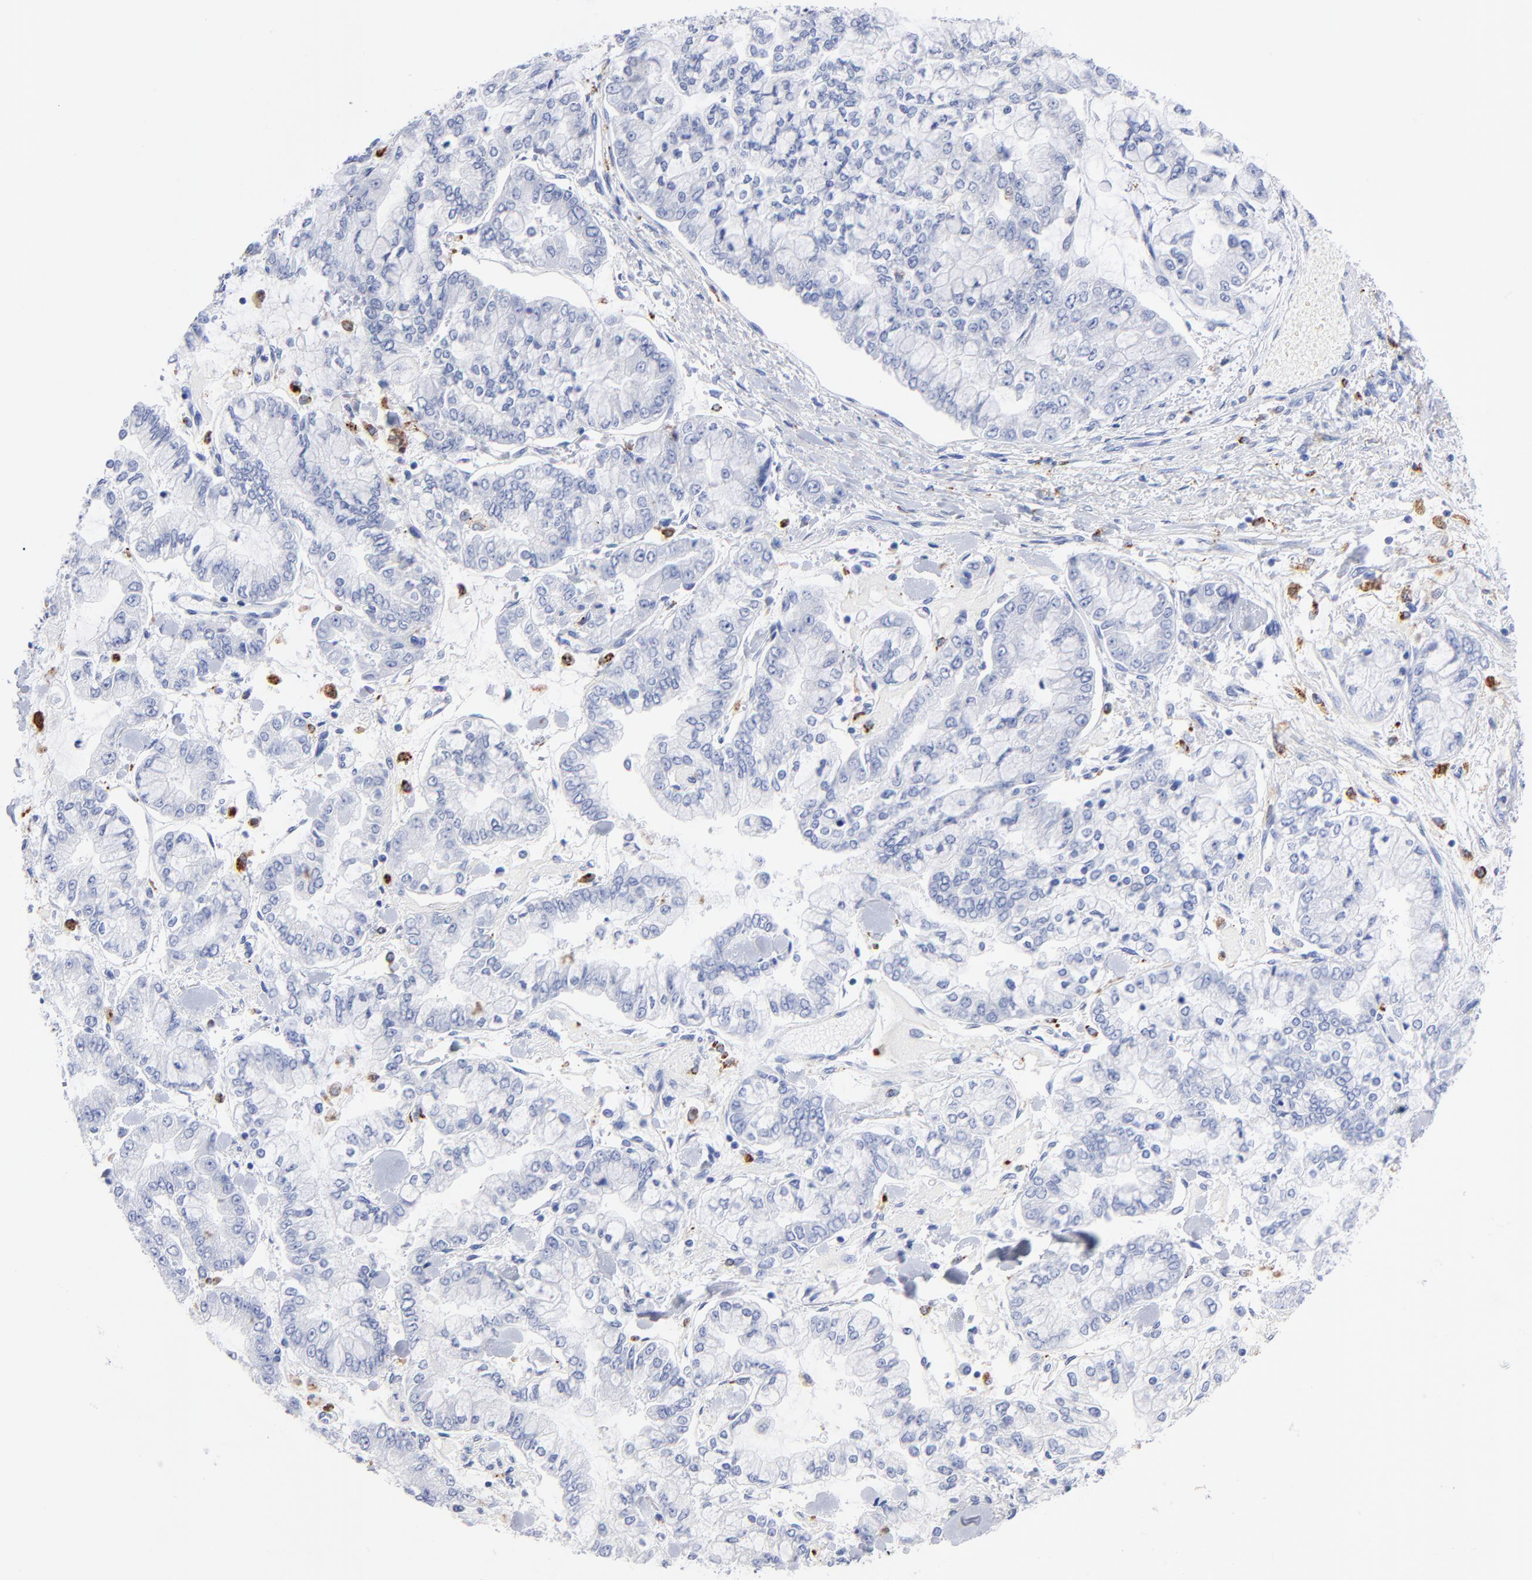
{"staining": {"intensity": "negative", "quantity": "none", "location": "none"}, "tissue": "stomach cancer", "cell_type": "Tumor cells", "image_type": "cancer", "snomed": [{"axis": "morphology", "description": "Normal tissue, NOS"}, {"axis": "morphology", "description": "Adenocarcinoma, NOS"}, {"axis": "topography", "description": "Stomach, upper"}, {"axis": "topography", "description": "Stomach"}], "caption": "IHC photomicrograph of stomach adenocarcinoma stained for a protein (brown), which exhibits no positivity in tumor cells.", "gene": "CPVL", "patient": {"sex": "male", "age": 76}}